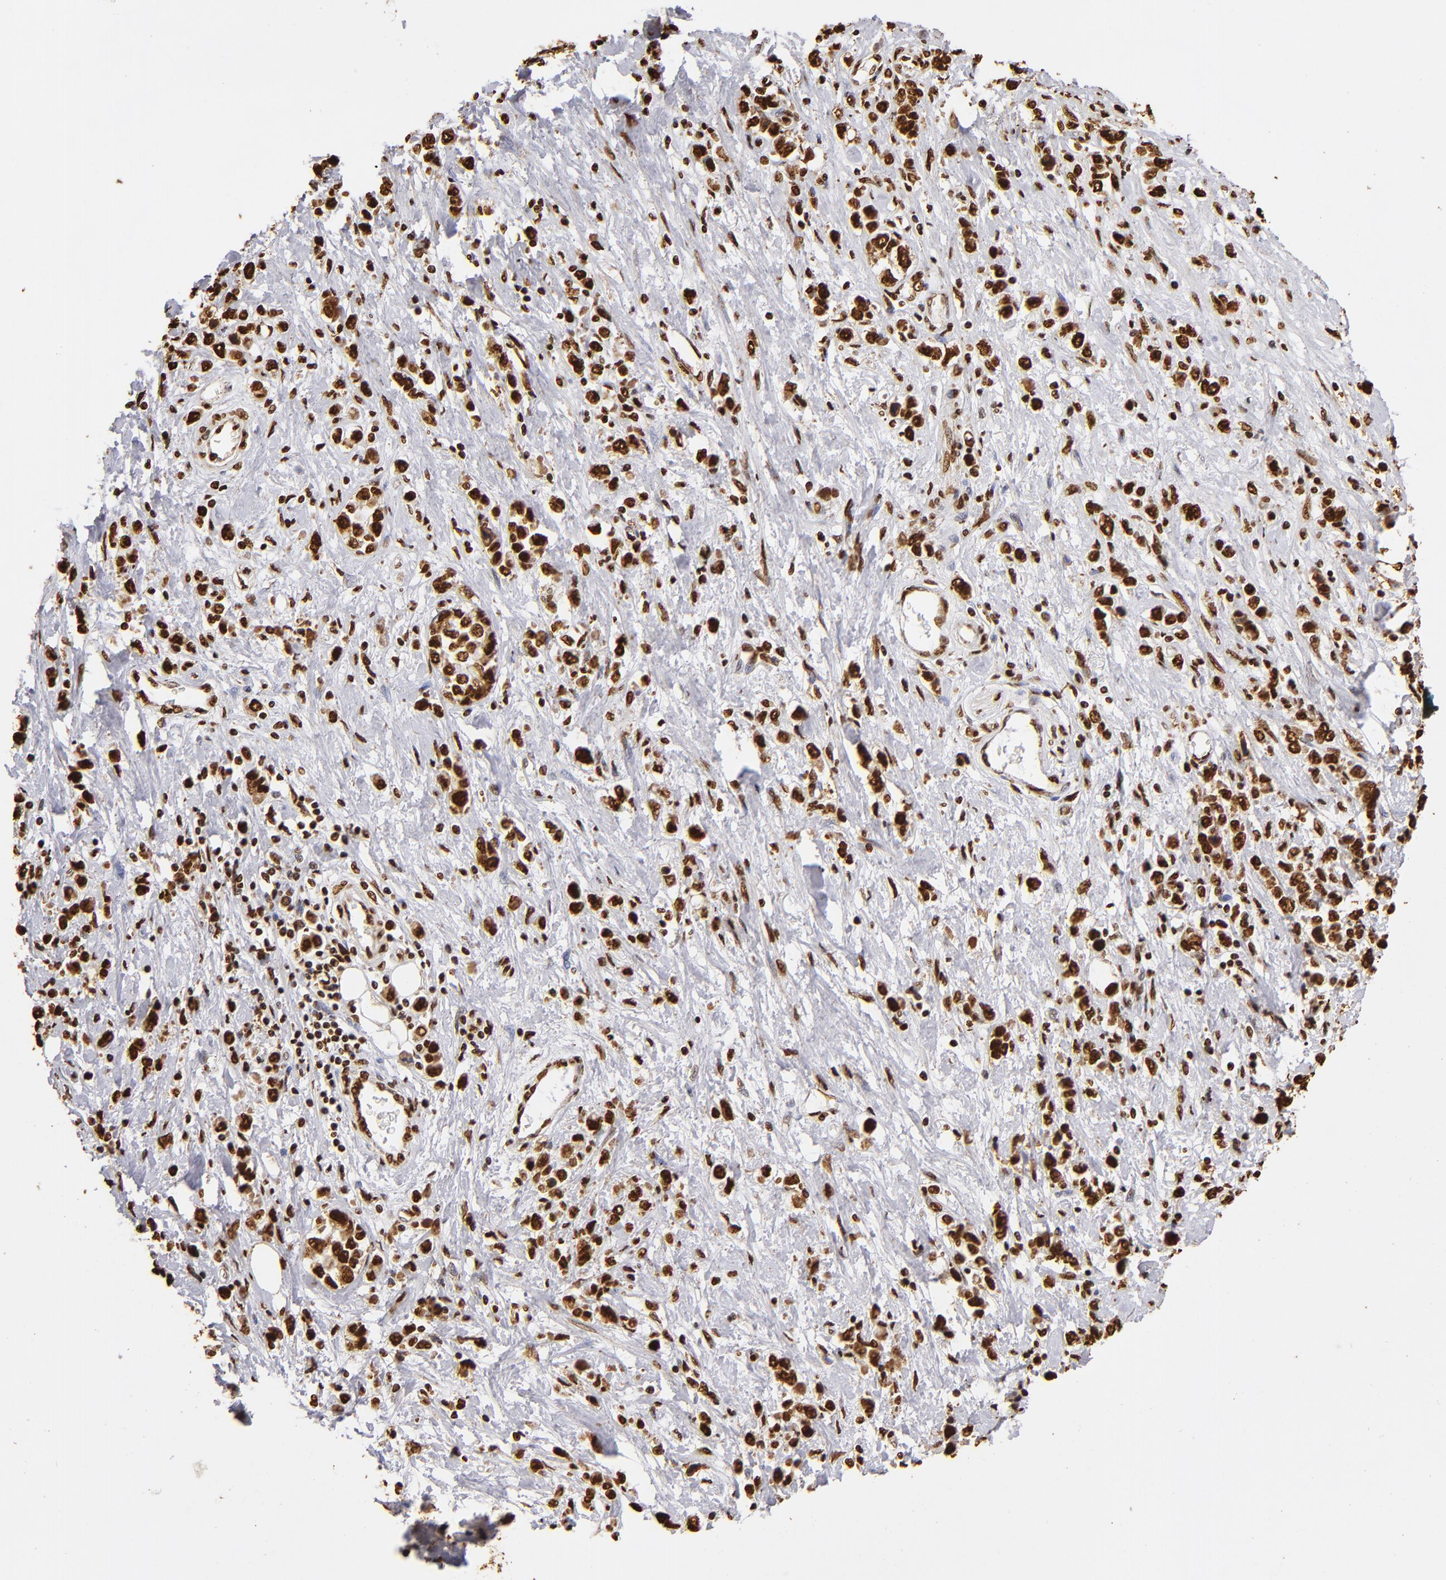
{"staining": {"intensity": "strong", "quantity": ">75%", "location": "nuclear"}, "tissue": "stomach cancer", "cell_type": "Tumor cells", "image_type": "cancer", "snomed": [{"axis": "morphology", "description": "Adenocarcinoma, NOS"}, {"axis": "topography", "description": "Stomach, upper"}], "caption": "A brown stain shows strong nuclear expression of a protein in human stomach adenocarcinoma tumor cells. (IHC, brightfield microscopy, high magnification).", "gene": "ILF3", "patient": {"sex": "male", "age": 76}}